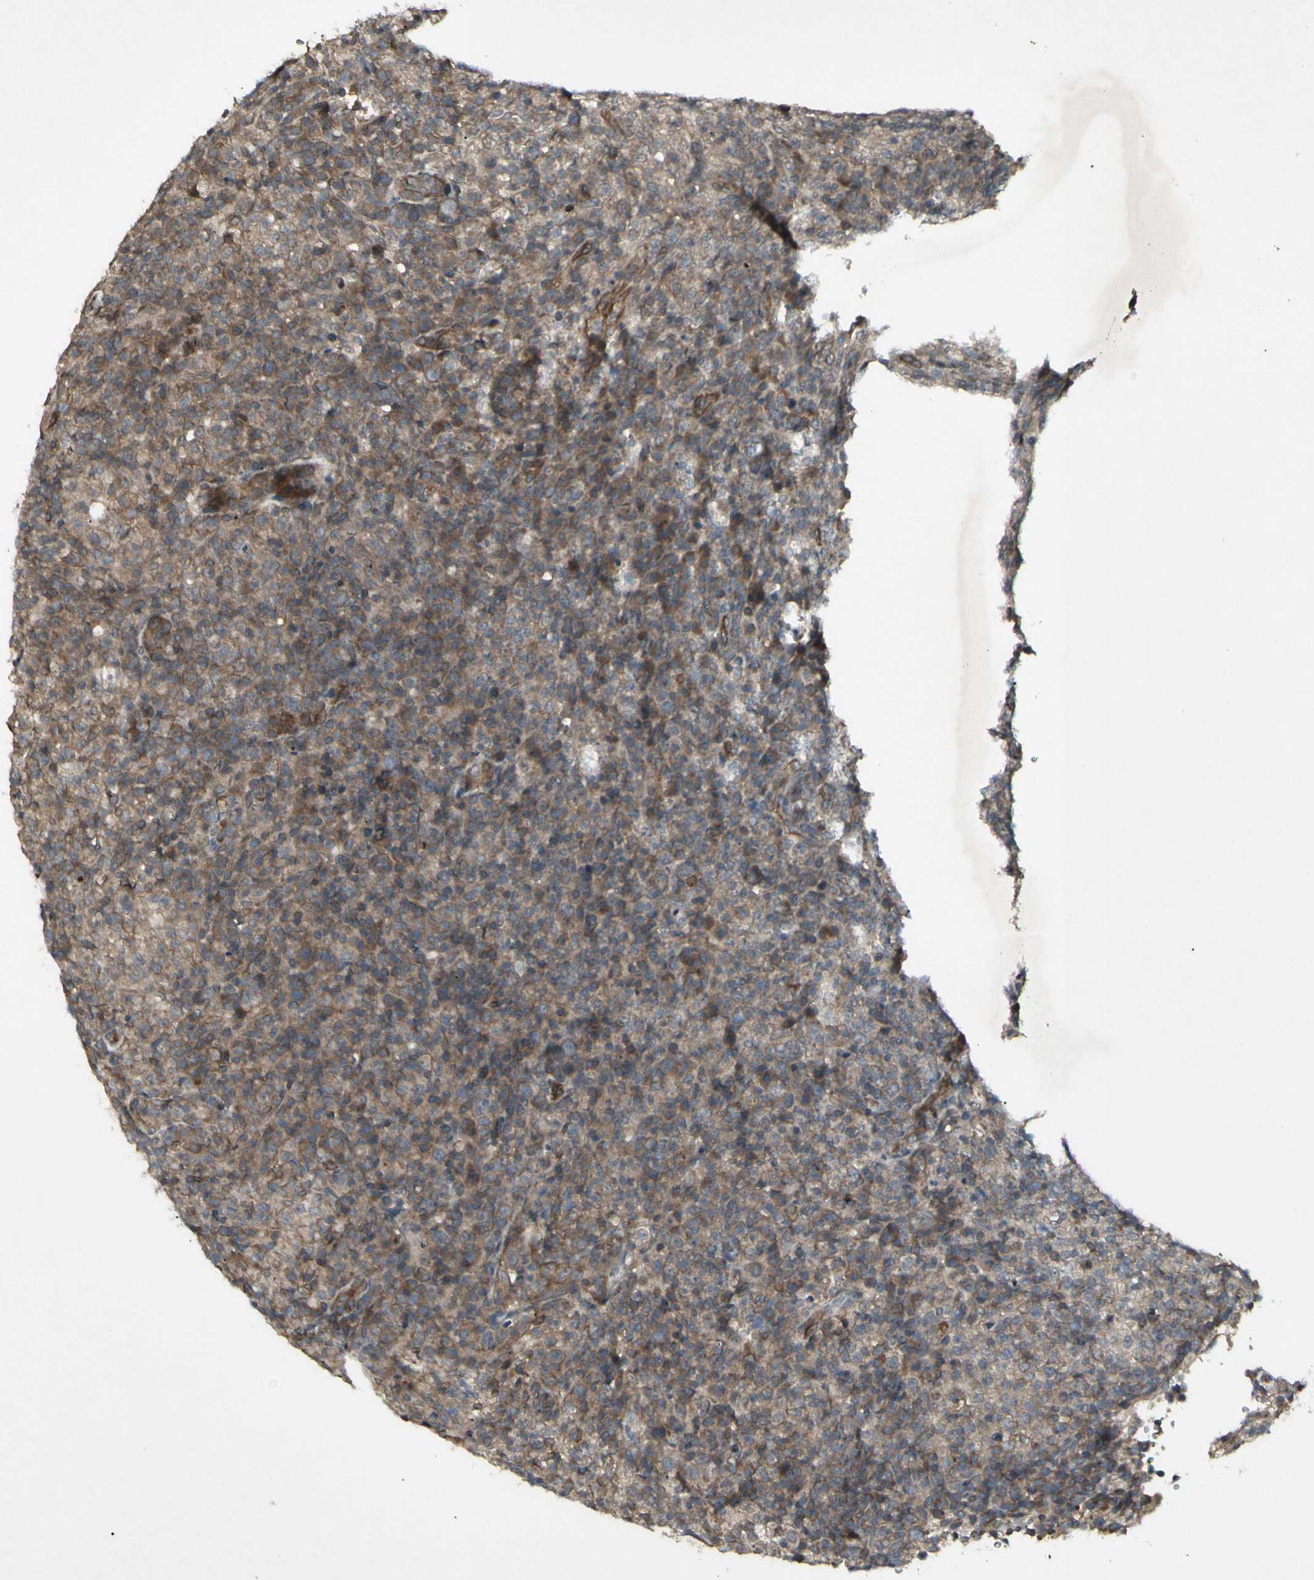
{"staining": {"intensity": "moderate", "quantity": "25%-75%", "location": "cytoplasmic/membranous"}, "tissue": "lymphoma", "cell_type": "Tumor cells", "image_type": "cancer", "snomed": [{"axis": "morphology", "description": "Malignant lymphoma, non-Hodgkin's type, High grade"}, {"axis": "topography", "description": "Lymph node"}], "caption": "Immunohistochemistry photomicrograph of malignant lymphoma, non-Hodgkin's type (high-grade) stained for a protein (brown), which reveals medium levels of moderate cytoplasmic/membranous staining in about 25%-75% of tumor cells.", "gene": "JAG1", "patient": {"sex": "female", "age": 76}}